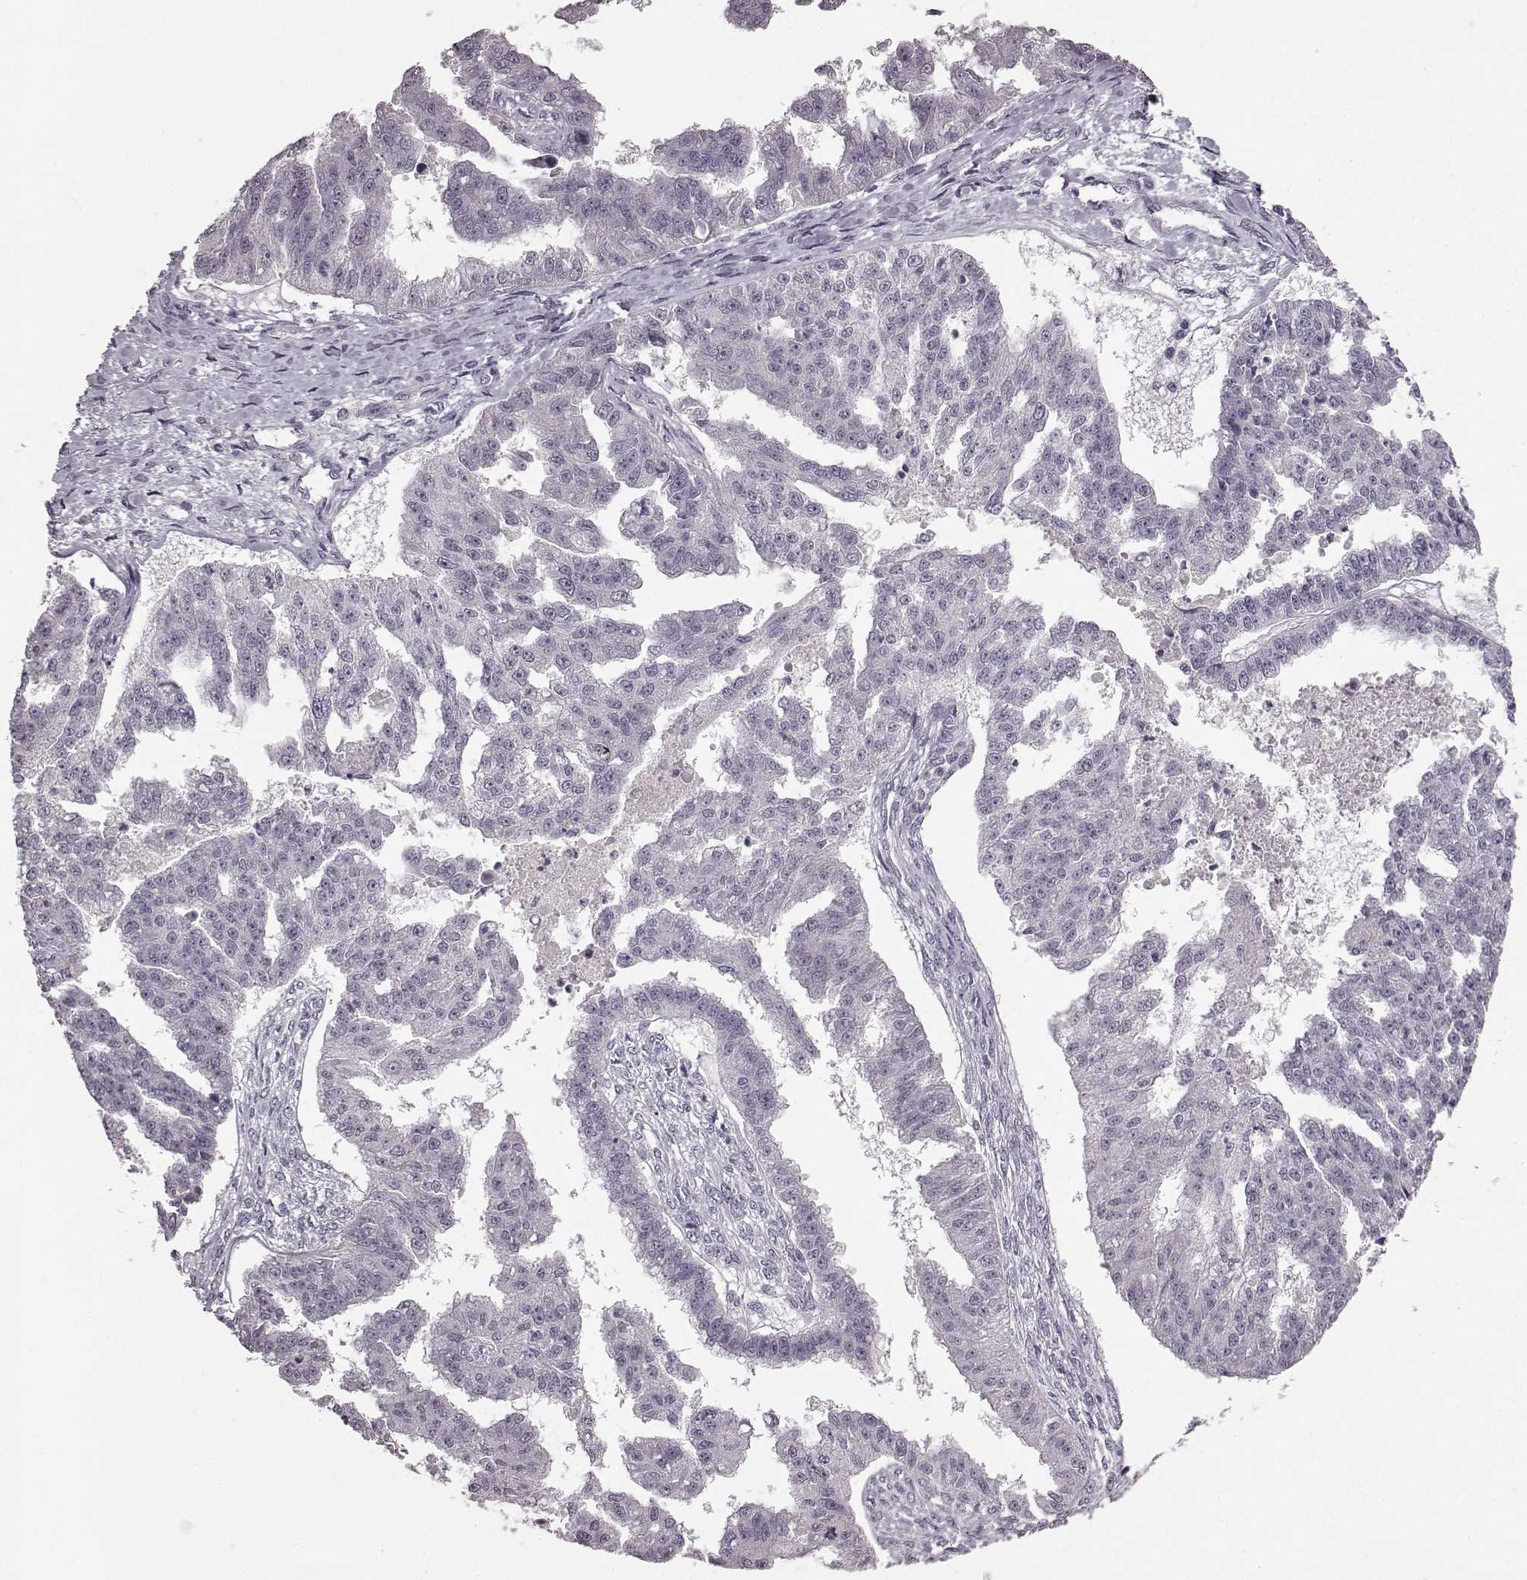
{"staining": {"intensity": "negative", "quantity": "none", "location": "none"}, "tissue": "ovarian cancer", "cell_type": "Tumor cells", "image_type": "cancer", "snomed": [{"axis": "morphology", "description": "Cystadenocarcinoma, serous, NOS"}, {"axis": "topography", "description": "Ovary"}], "caption": "Human ovarian cancer stained for a protein using immunohistochemistry displays no staining in tumor cells.", "gene": "LHB", "patient": {"sex": "female", "age": 58}}